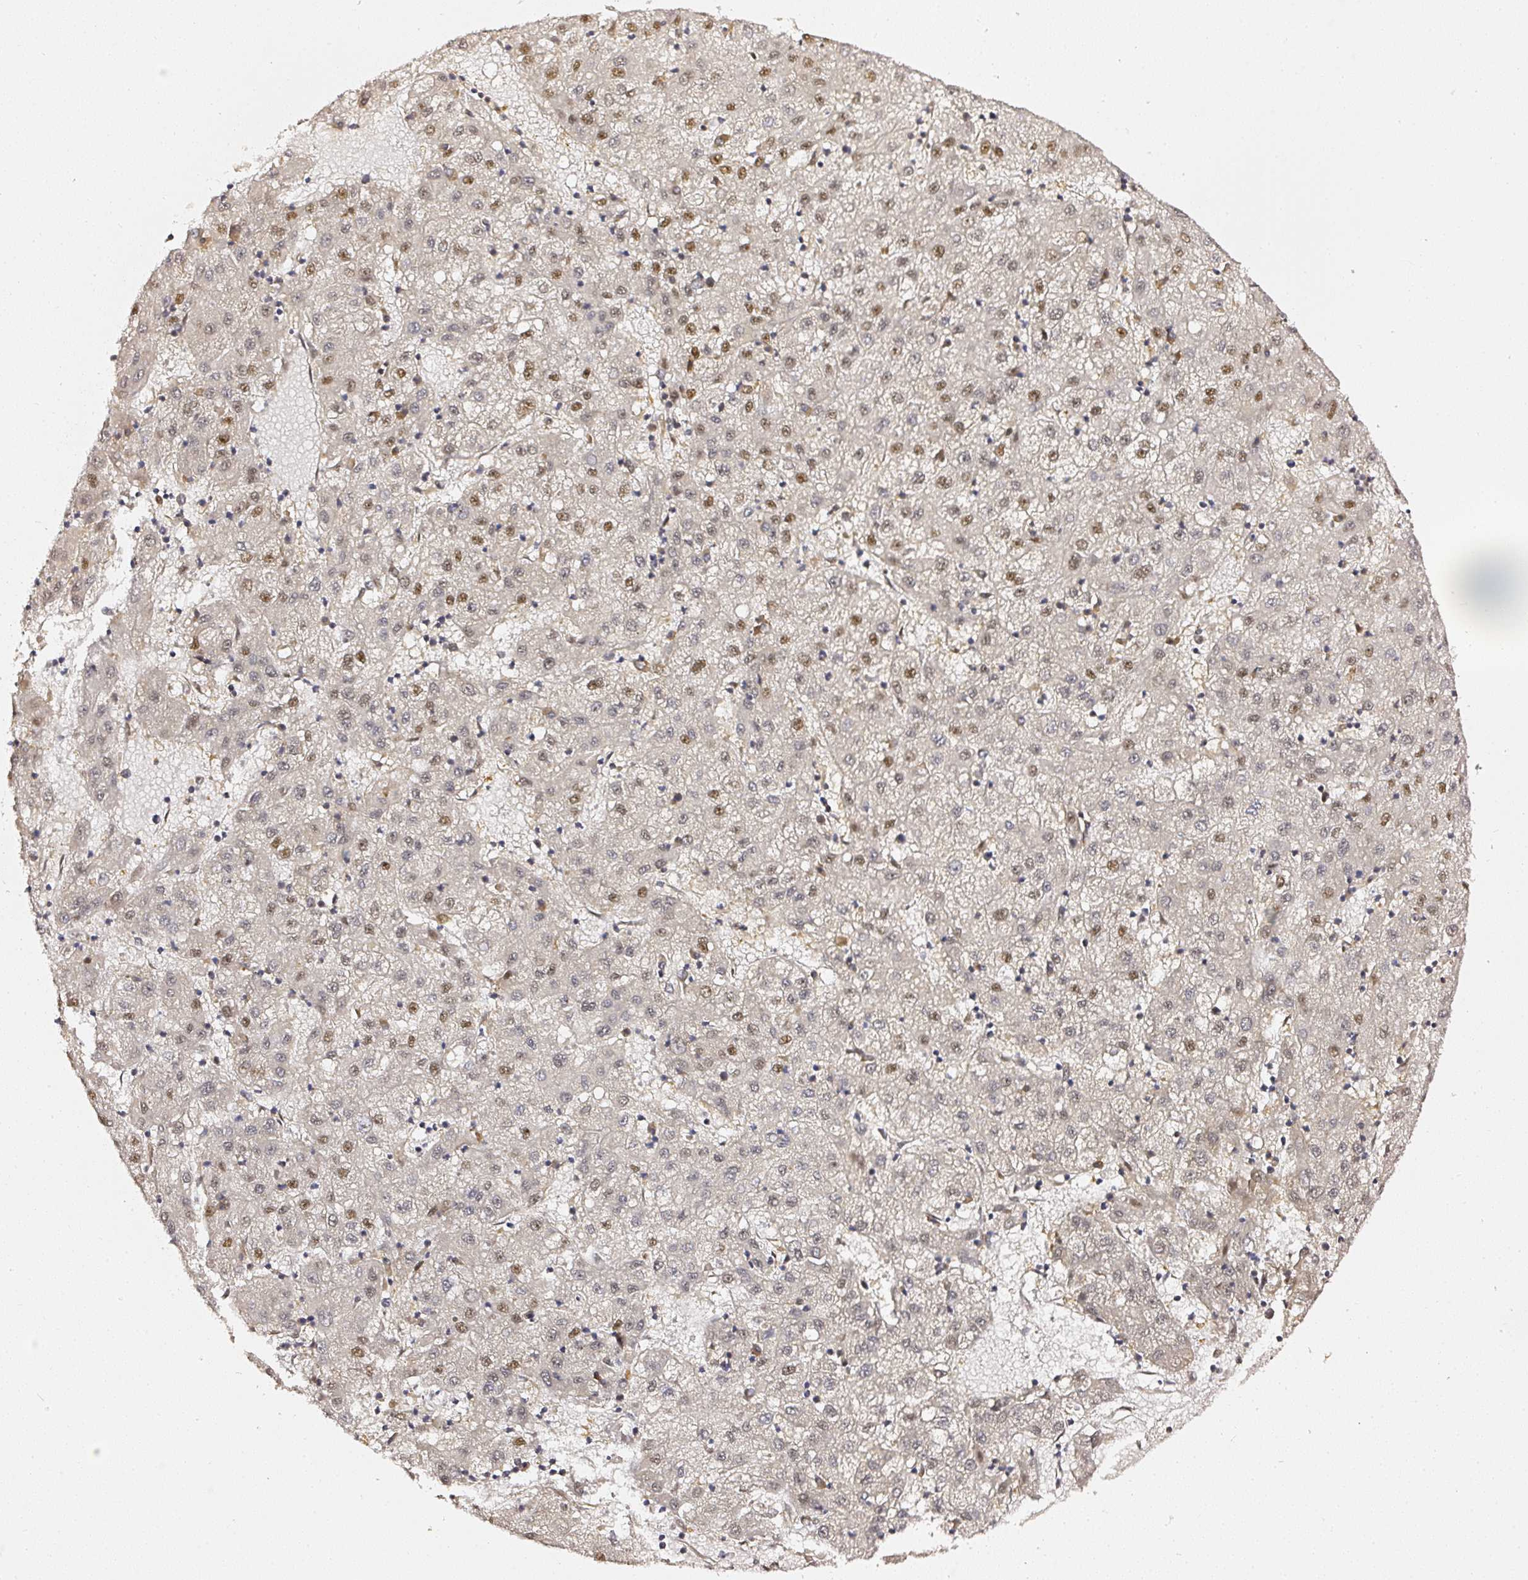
{"staining": {"intensity": "moderate", "quantity": "25%-75%", "location": "nuclear"}, "tissue": "liver cancer", "cell_type": "Tumor cells", "image_type": "cancer", "snomed": [{"axis": "morphology", "description": "Carcinoma, Hepatocellular, NOS"}, {"axis": "topography", "description": "Liver"}], "caption": "This image demonstrates liver cancer stained with immunohistochemistry (IHC) to label a protein in brown. The nuclear of tumor cells show moderate positivity for the protein. Nuclei are counter-stained blue.", "gene": "PSMD1", "patient": {"sex": "male", "age": 72}}